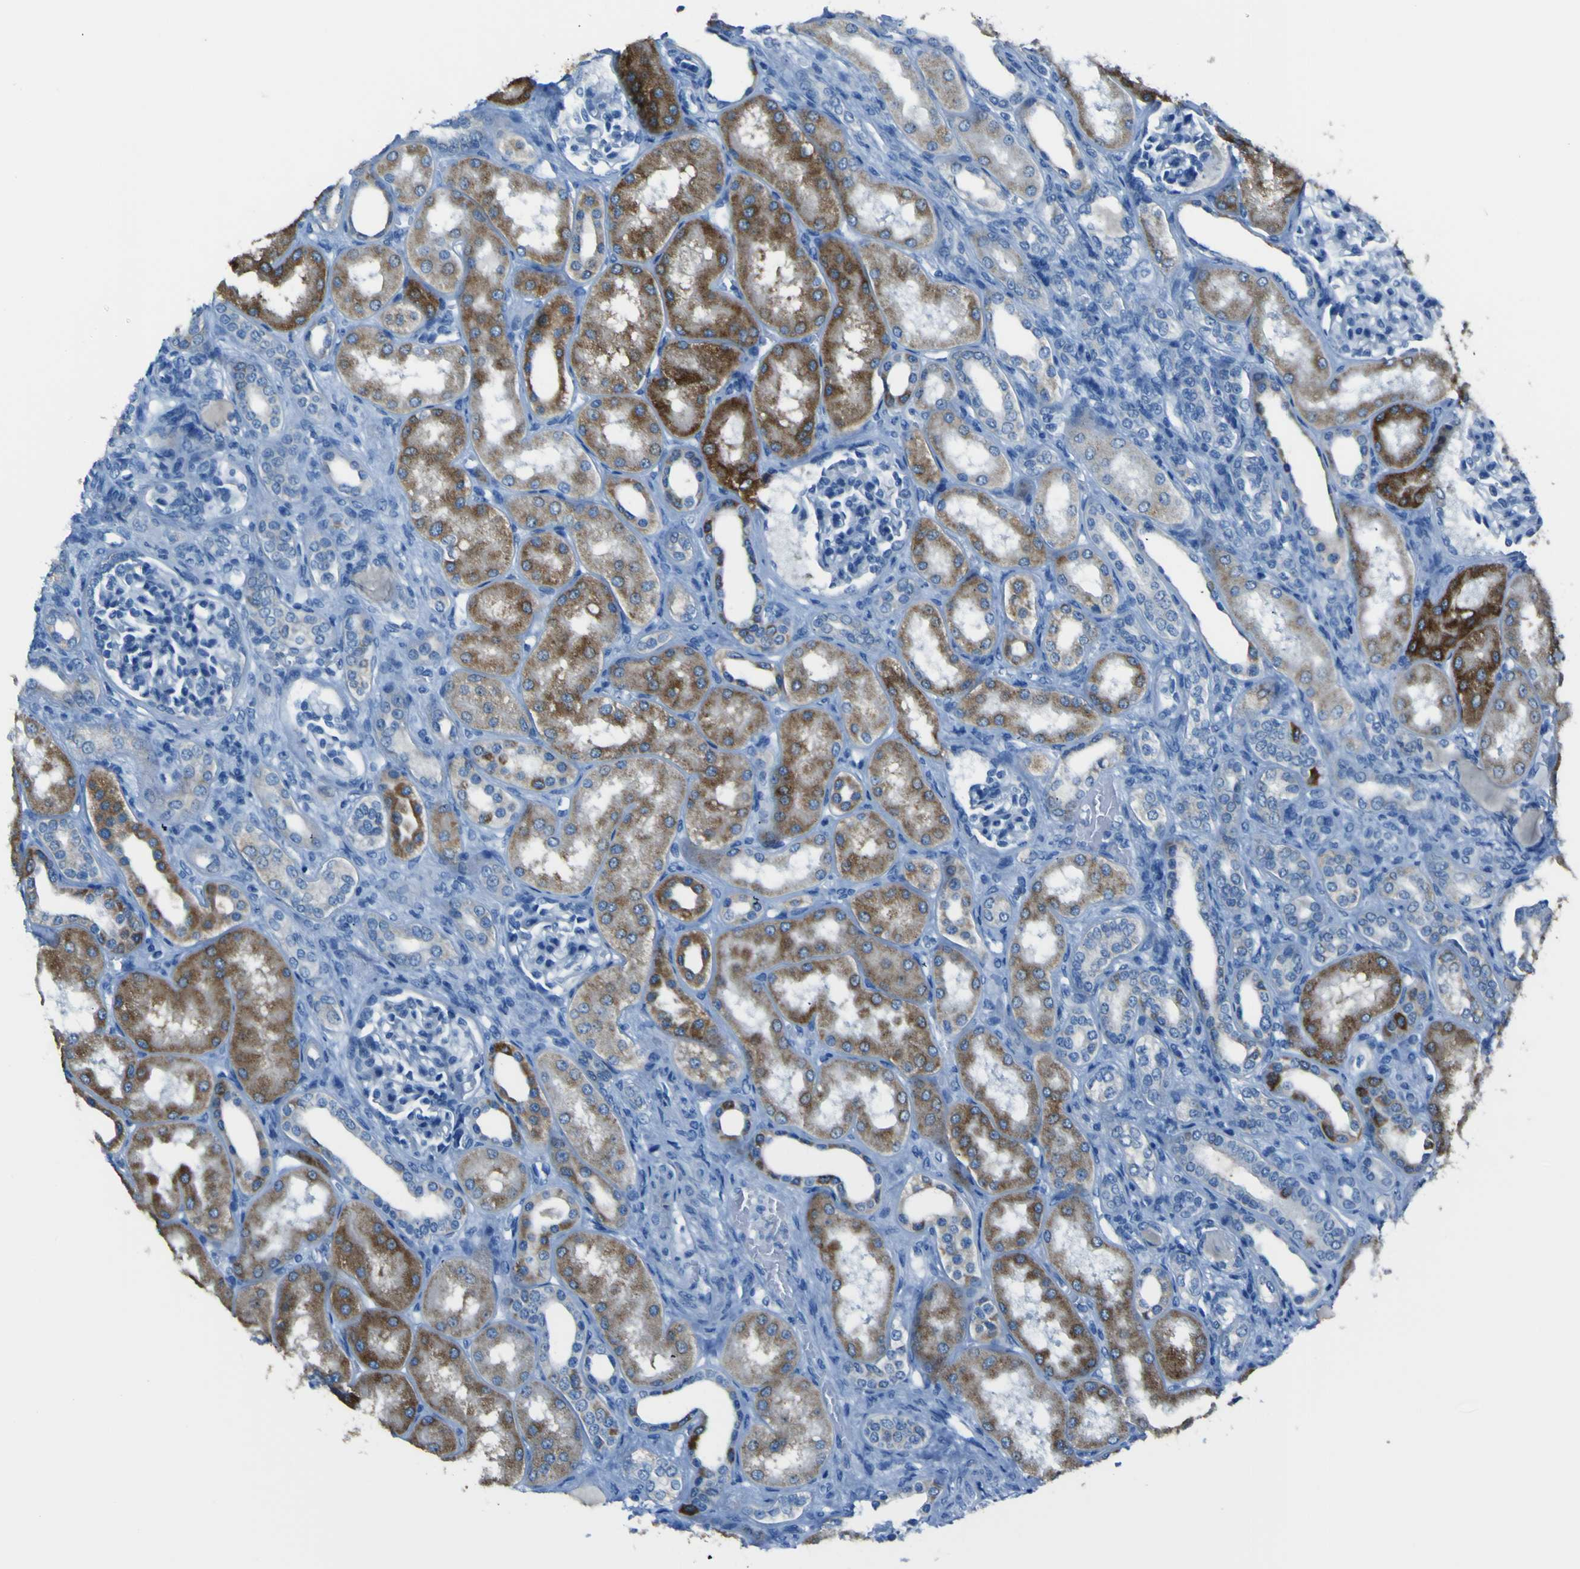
{"staining": {"intensity": "negative", "quantity": "none", "location": "none"}, "tissue": "kidney", "cell_type": "Cells in glomeruli", "image_type": "normal", "snomed": [{"axis": "morphology", "description": "Normal tissue, NOS"}, {"axis": "topography", "description": "Kidney"}], "caption": "Immunohistochemistry (IHC) histopathology image of normal kidney: kidney stained with DAB (3,3'-diaminobenzidine) shows no significant protein staining in cells in glomeruli.", "gene": "ACSL1", "patient": {"sex": "male", "age": 7}}